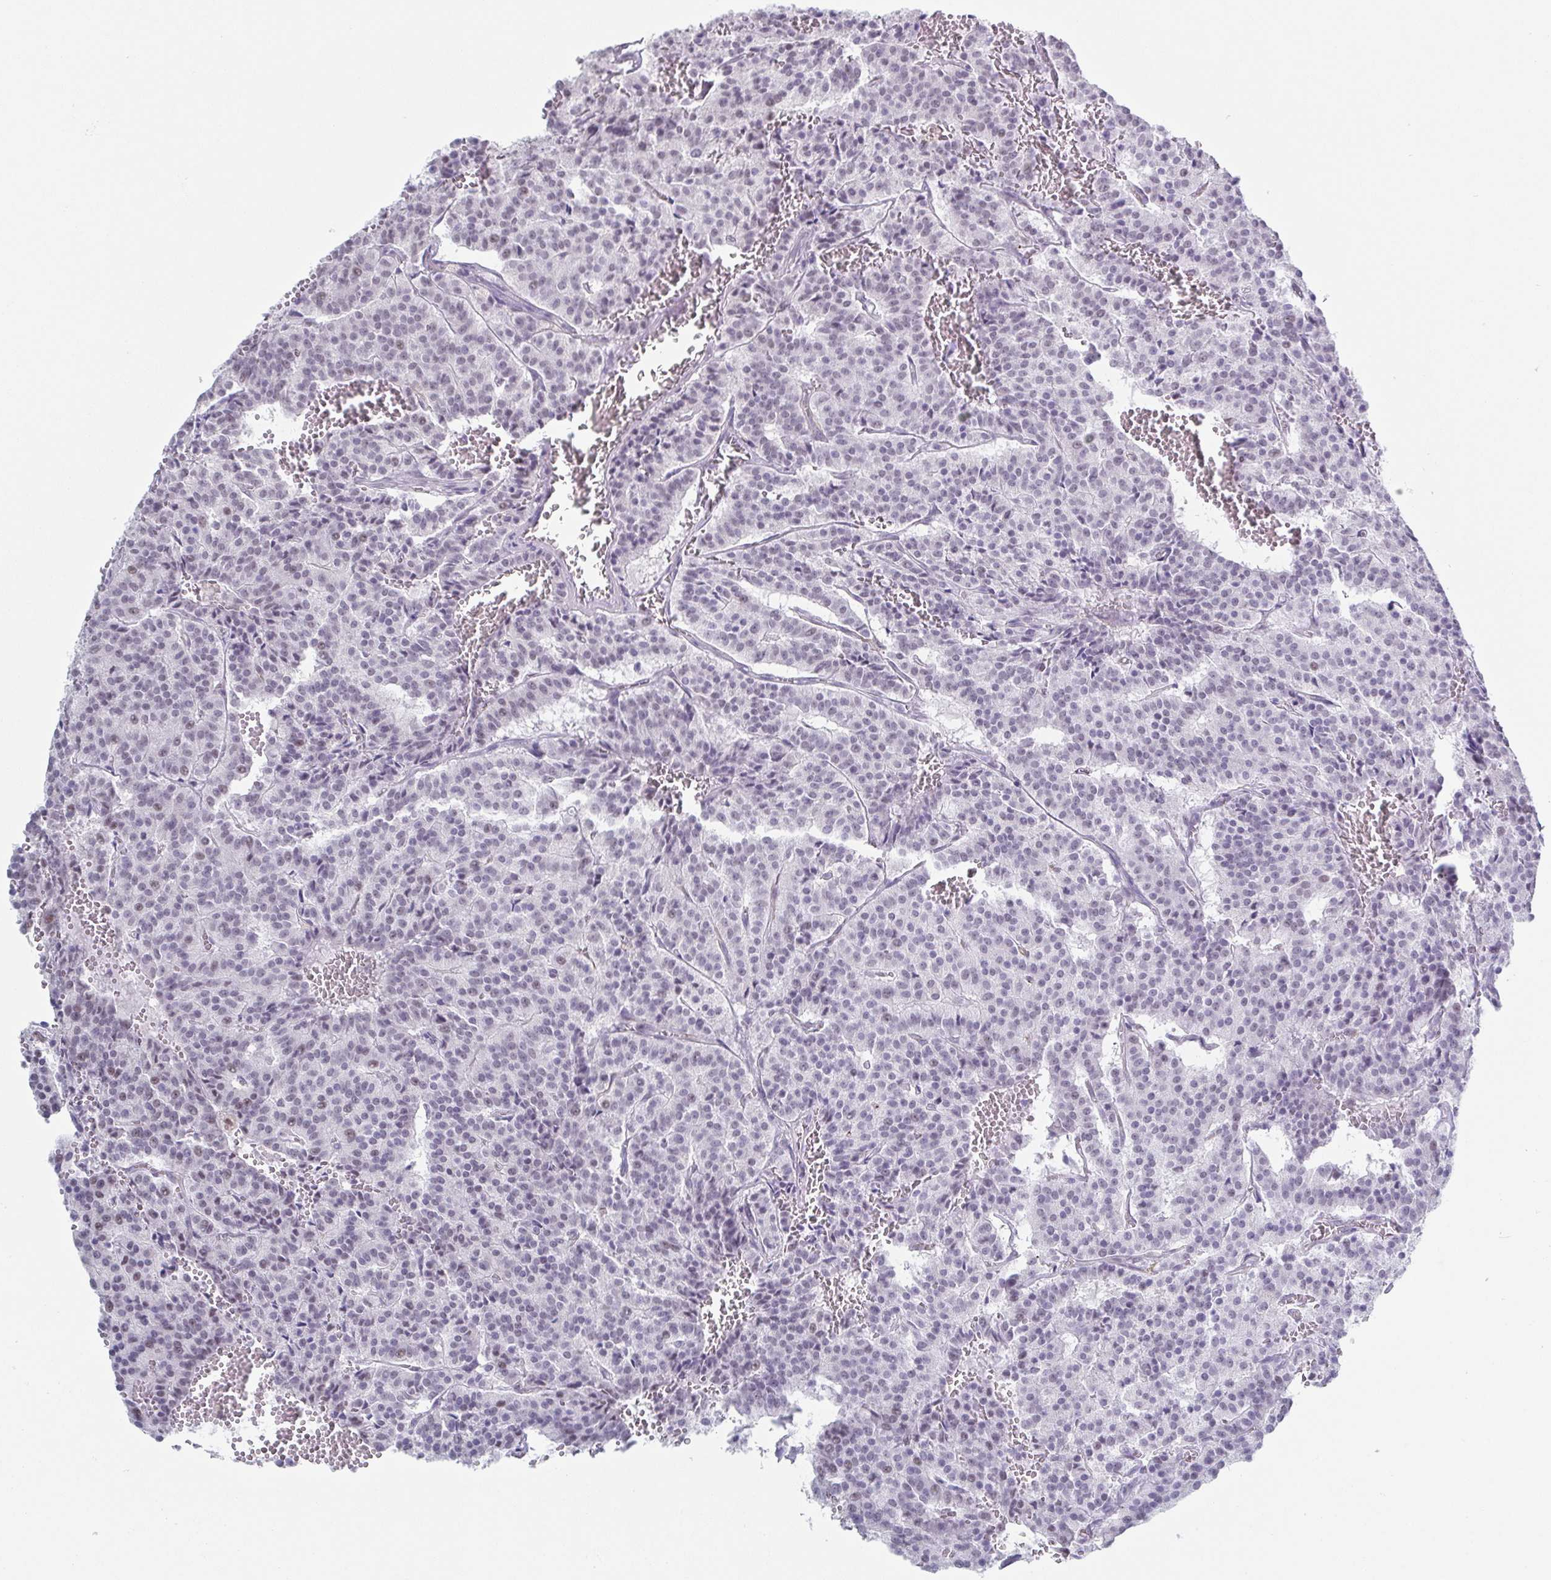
{"staining": {"intensity": "weak", "quantity": "<25%", "location": "nuclear"}, "tissue": "carcinoid", "cell_type": "Tumor cells", "image_type": "cancer", "snomed": [{"axis": "morphology", "description": "Carcinoid, malignant, NOS"}, {"axis": "topography", "description": "Lung"}], "caption": "This is an immunohistochemistry photomicrograph of carcinoid. There is no staining in tumor cells.", "gene": "TMEM92", "patient": {"sex": "male", "age": 70}}